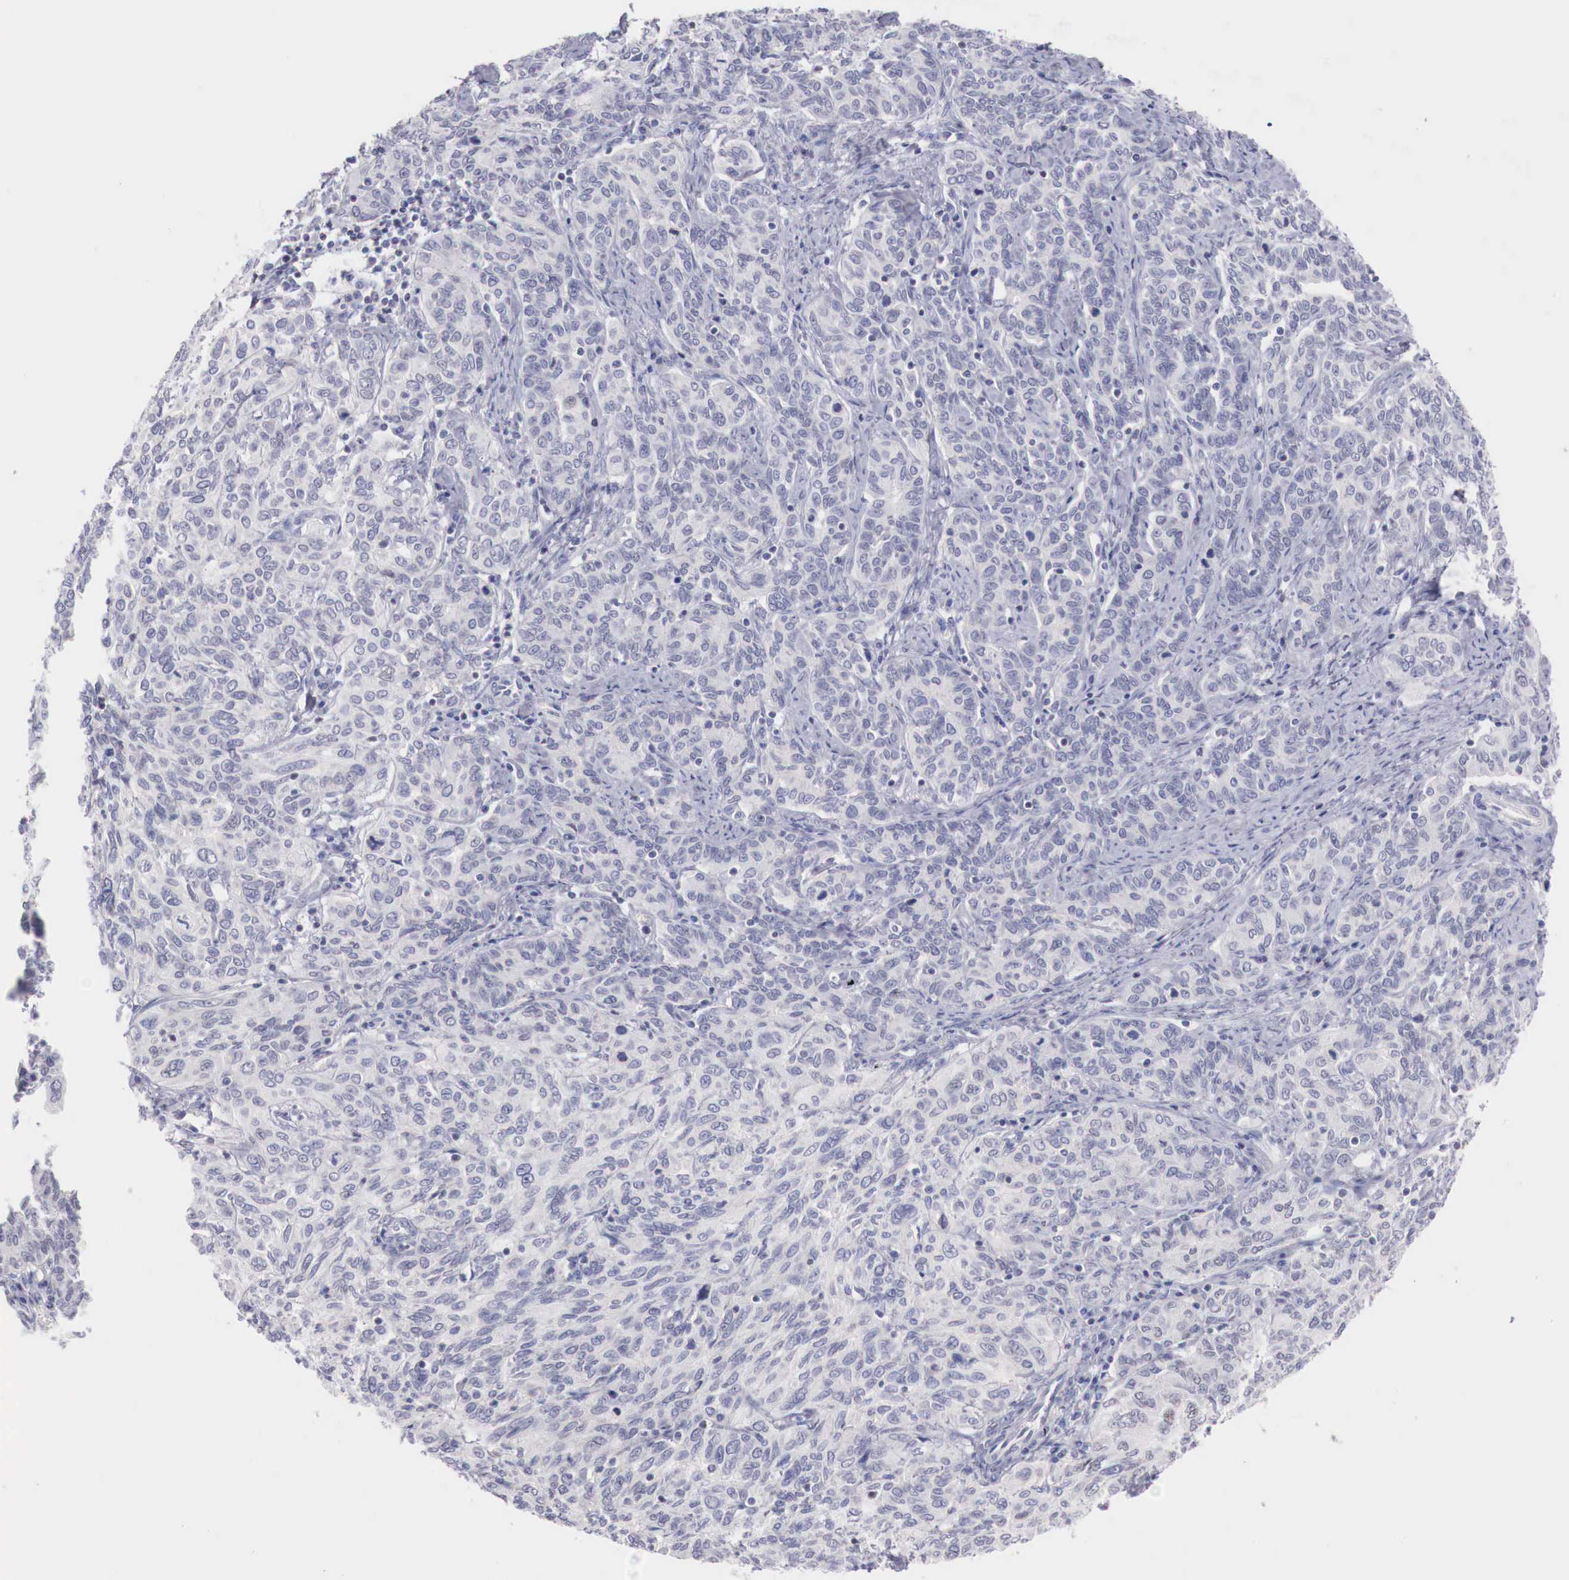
{"staining": {"intensity": "negative", "quantity": "none", "location": "none"}, "tissue": "cervical cancer", "cell_type": "Tumor cells", "image_type": "cancer", "snomed": [{"axis": "morphology", "description": "Squamous cell carcinoma, NOS"}, {"axis": "topography", "description": "Cervix"}], "caption": "The photomicrograph displays no significant staining in tumor cells of cervical cancer. Brightfield microscopy of IHC stained with DAB (3,3'-diaminobenzidine) (brown) and hematoxylin (blue), captured at high magnification.", "gene": "TRIM13", "patient": {"sex": "female", "age": 38}}